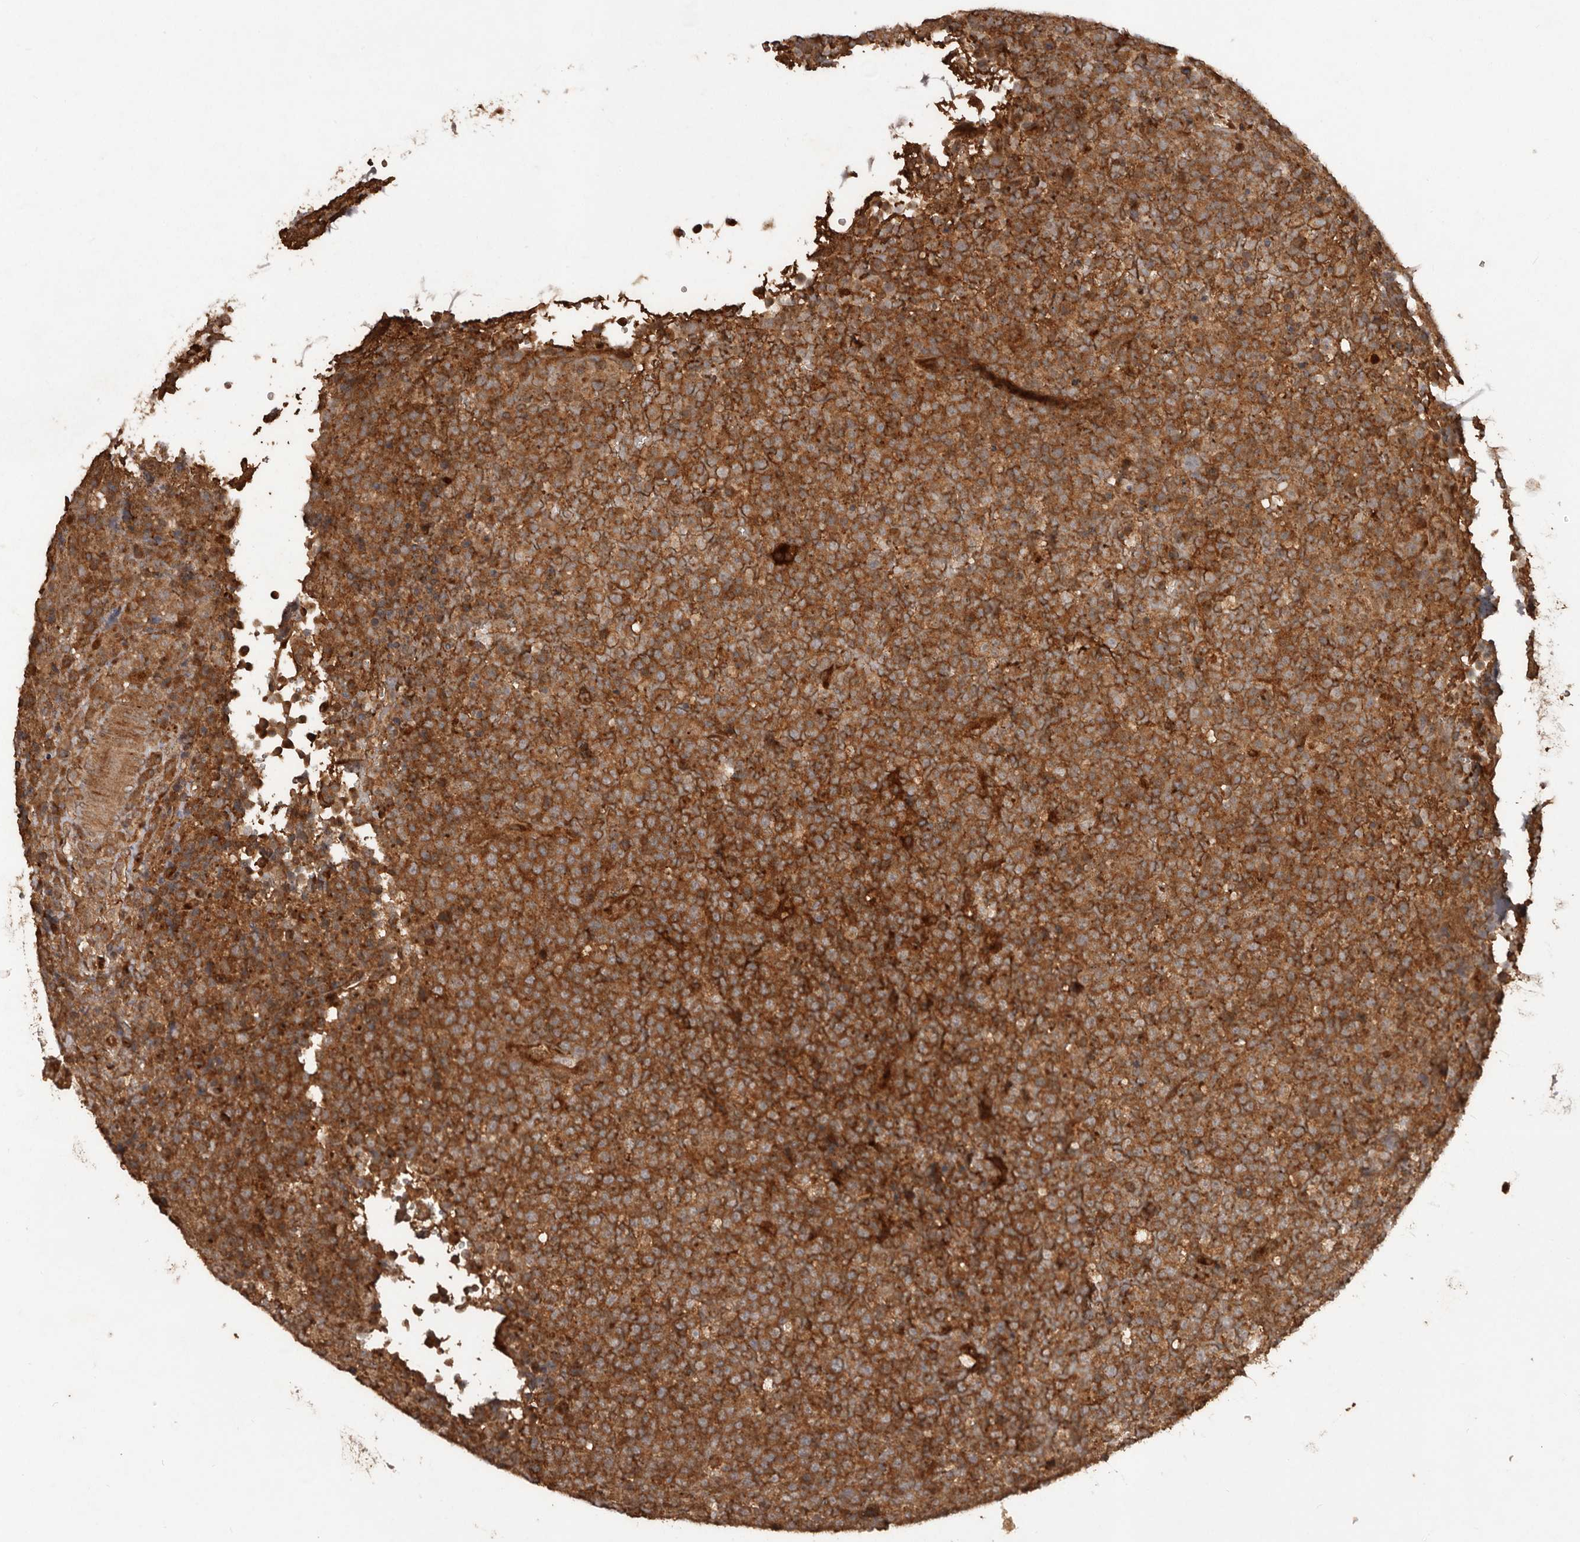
{"staining": {"intensity": "strong", "quantity": ">75%", "location": "cytoplasmic/membranous"}, "tissue": "lymphoma", "cell_type": "Tumor cells", "image_type": "cancer", "snomed": [{"axis": "morphology", "description": "Malignant lymphoma, non-Hodgkin's type, High grade"}, {"axis": "topography", "description": "Lymph node"}], "caption": "There is high levels of strong cytoplasmic/membranous positivity in tumor cells of high-grade malignant lymphoma, non-Hodgkin's type, as demonstrated by immunohistochemical staining (brown color).", "gene": "SLC22A3", "patient": {"sex": "male", "age": 13}}